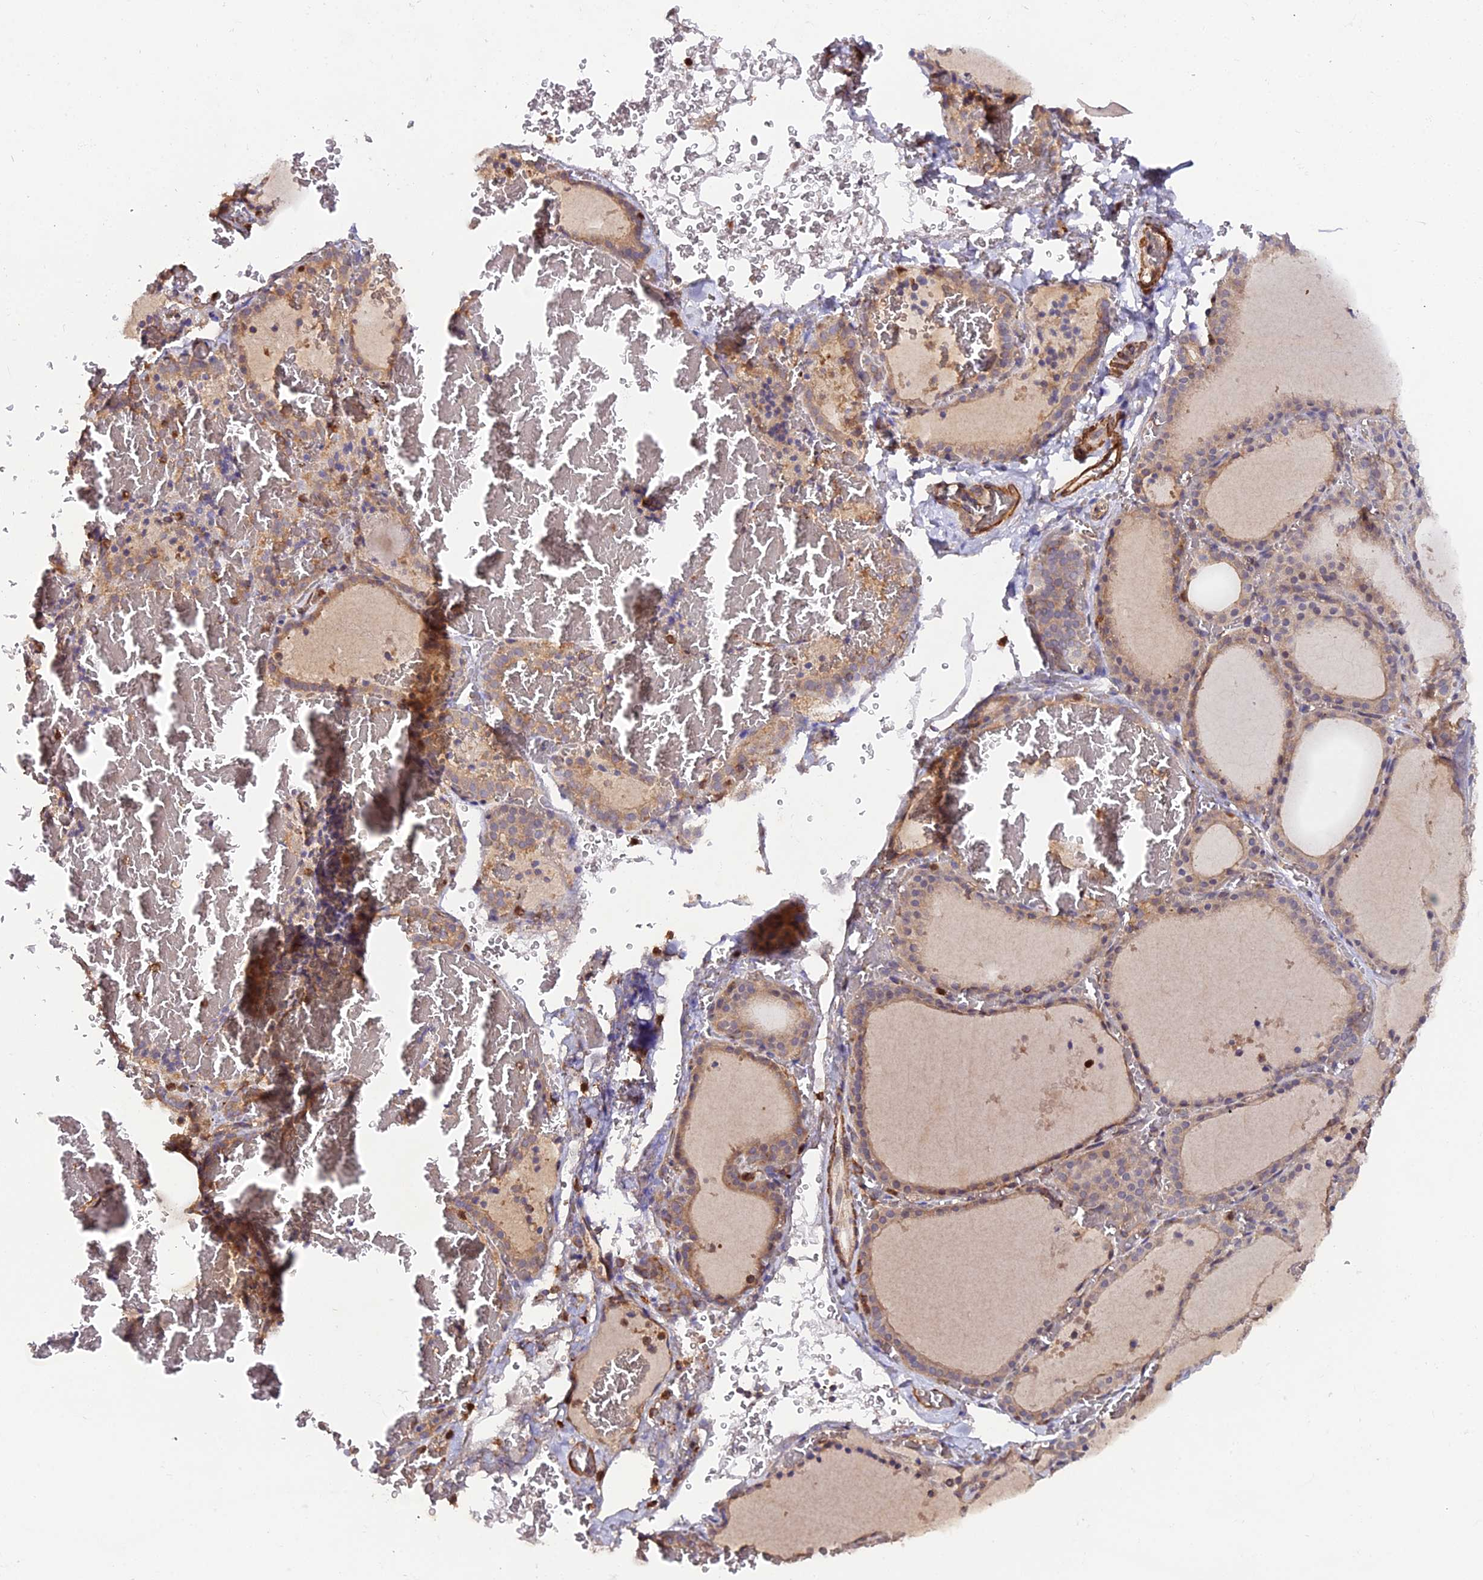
{"staining": {"intensity": "moderate", "quantity": ">75%", "location": "cytoplasmic/membranous"}, "tissue": "thyroid gland", "cell_type": "Glandular cells", "image_type": "normal", "snomed": [{"axis": "morphology", "description": "Normal tissue, NOS"}, {"axis": "topography", "description": "Thyroid gland"}], "caption": "Immunohistochemical staining of normal thyroid gland demonstrates >75% levels of moderate cytoplasmic/membranous protein staining in about >75% of glandular cells. Using DAB (brown) and hematoxylin (blue) stains, captured at high magnification using brightfield microscopy.", "gene": "TRIM26", "patient": {"sex": "female", "age": 39}}